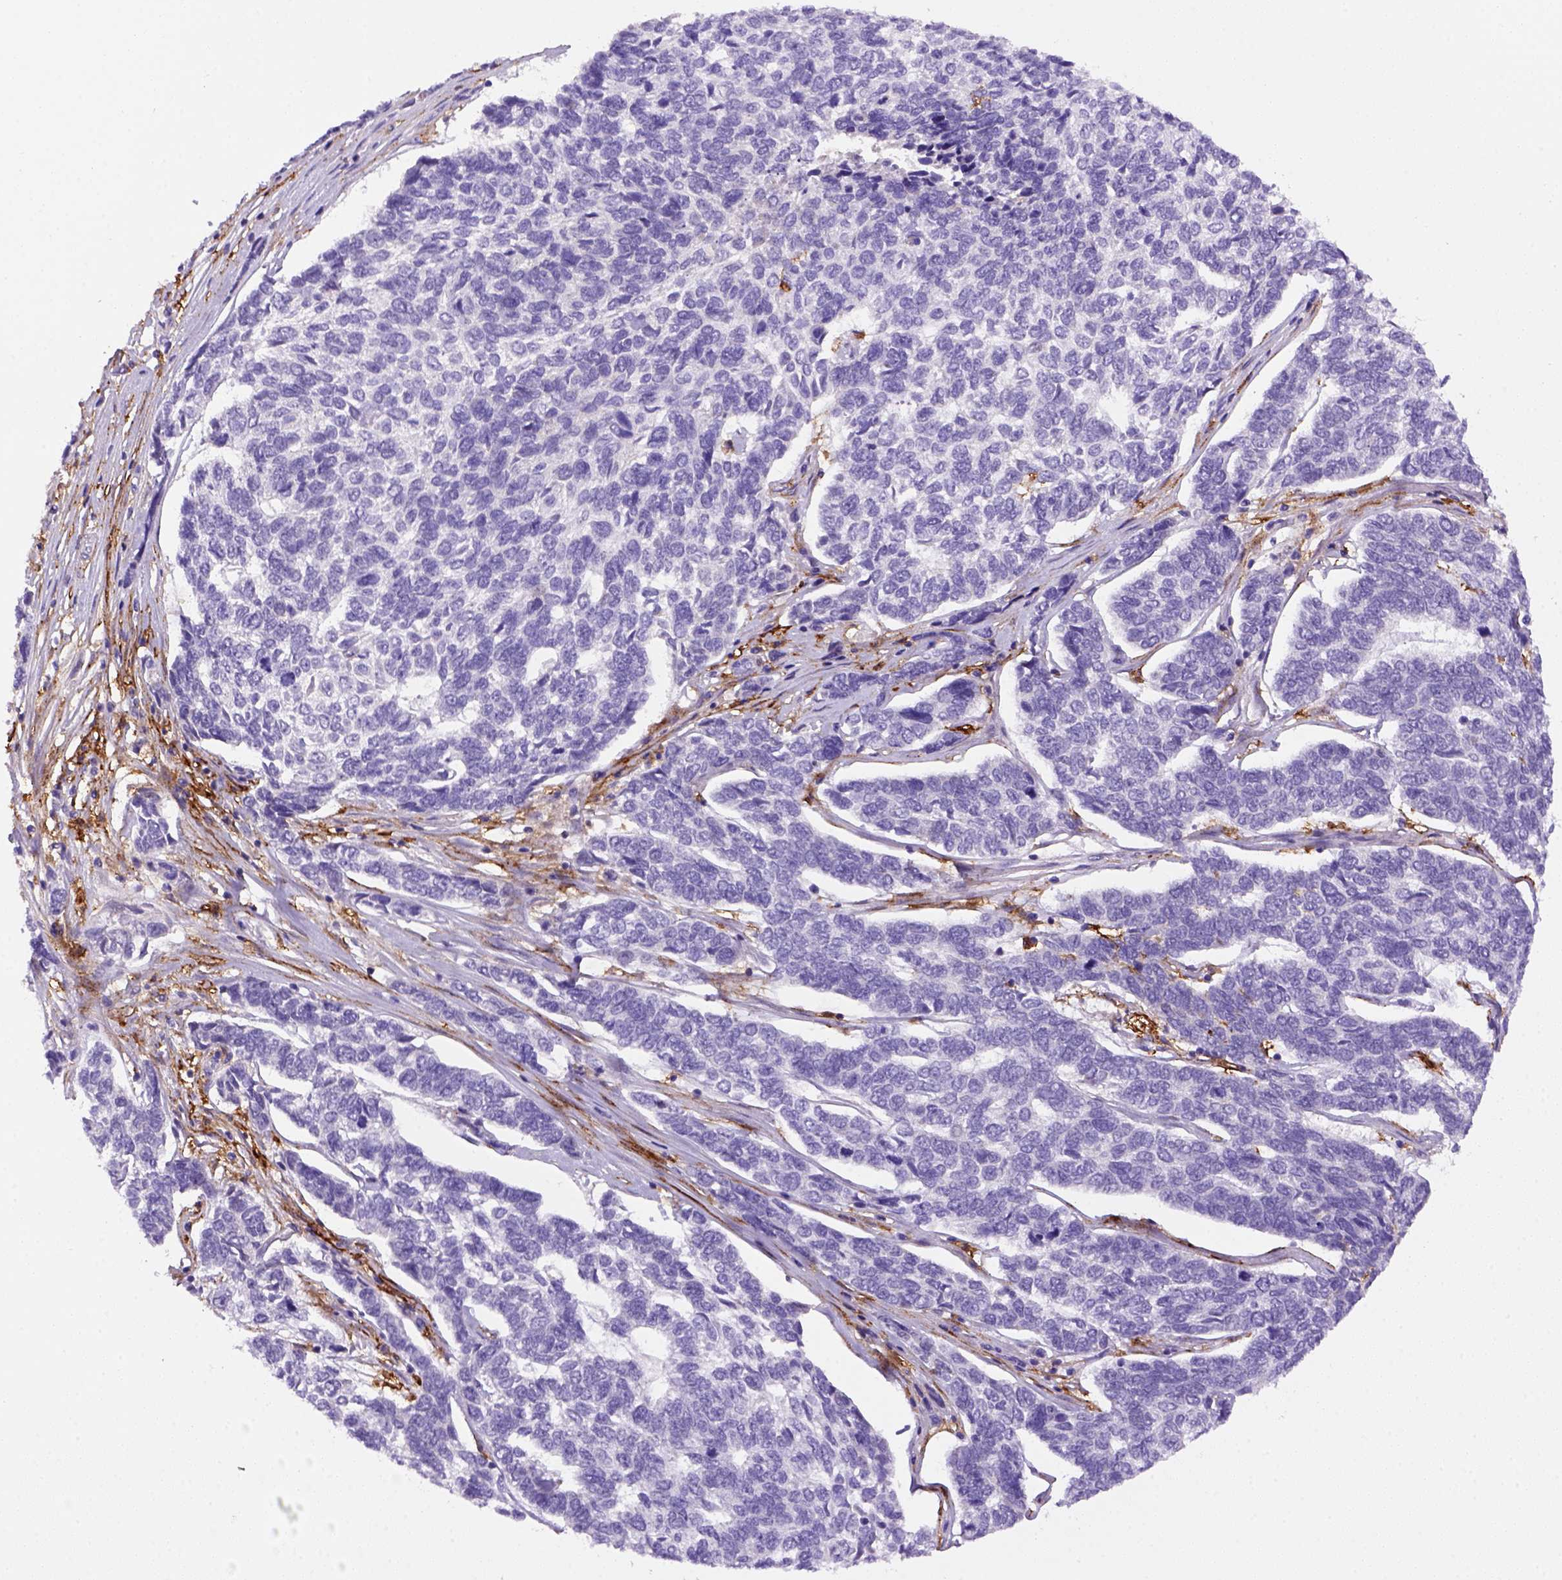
{"staining": {"intensity": "negative", "quantity": "none", "location": "none"}, "tissue": "skin cancer", "cell_type": "Tumor cells", "image_type": "cancer", "snomed": [{"axis": "morphology", "description": "Basal cell carcinoma"}, {"axis": "topography", "description": "Skin"}], "caption": "An immunohistochemistry (IHC) micrograph of skin basal cell carcinoma is shown. There is no staining in tumor cells of skin basal cell carcinoma. (Immunohistochemistry (ihc), brightfield microscopy, high magnification).", "gene": "CD14", "patient": {"sex": "female", "age": 65}}